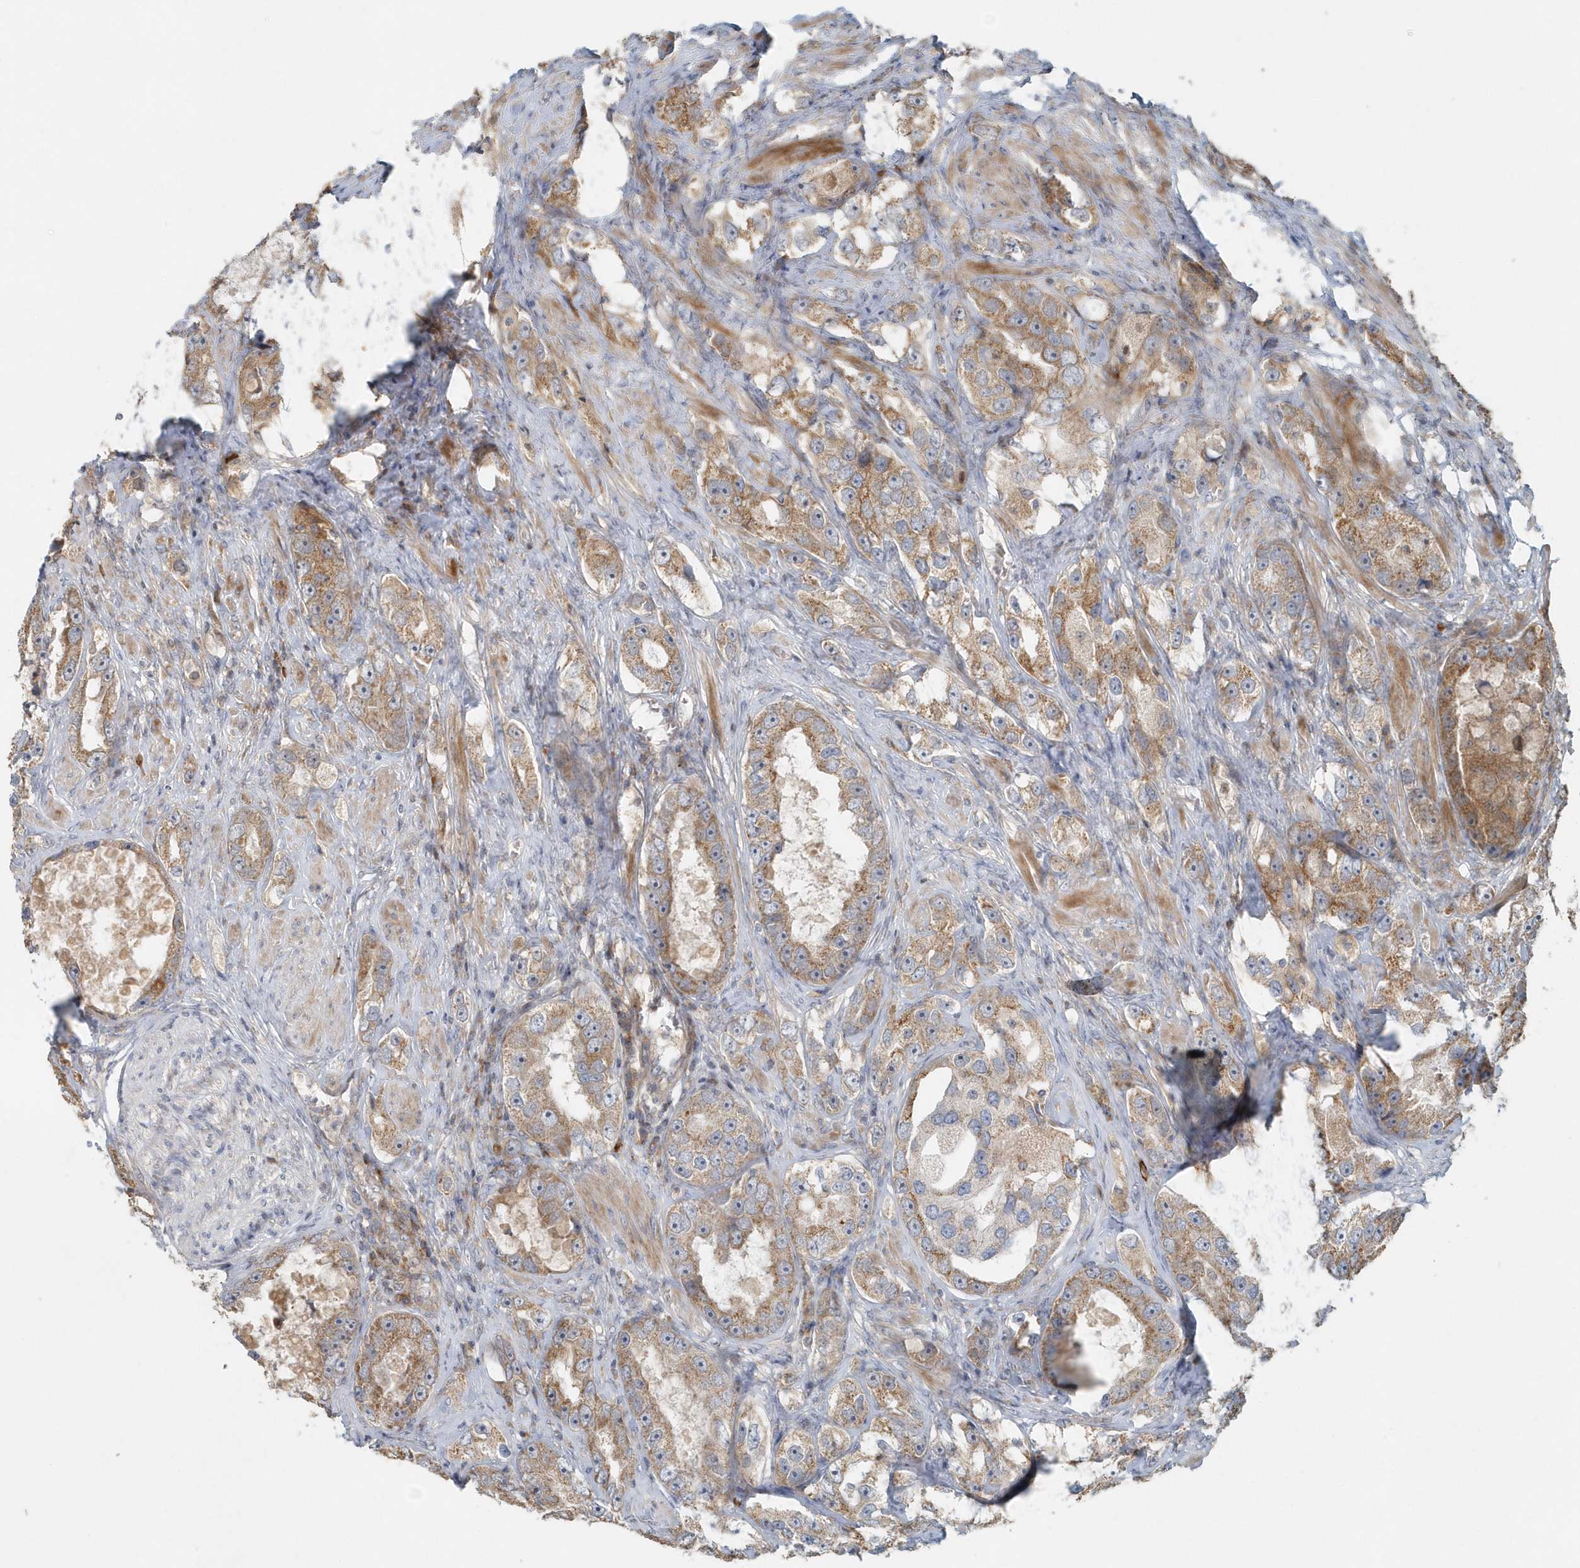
{"staining": {"intensity": "moderate", "quantity": ">75%", "location": "cytoplasmic/membranous"}, "tissue": "prostate cancer", "cell_type": "Tumor cells", "image_type": "cancer", "snomed": [{"axis": "morphology", "description": "Adenocarcinoma, High grade"}, {"axis": "topography", "description": "Prostate"}], "caption": "Protein staining of prostate cancer tissue exhibits moderate cytoplasmic/membranous positivity in approximately >75% of tumor cells. (IHC, brightfield microscopy, high magnification).", "gene": "MMUT", "patient": {"sex": "male", "age": 63}}